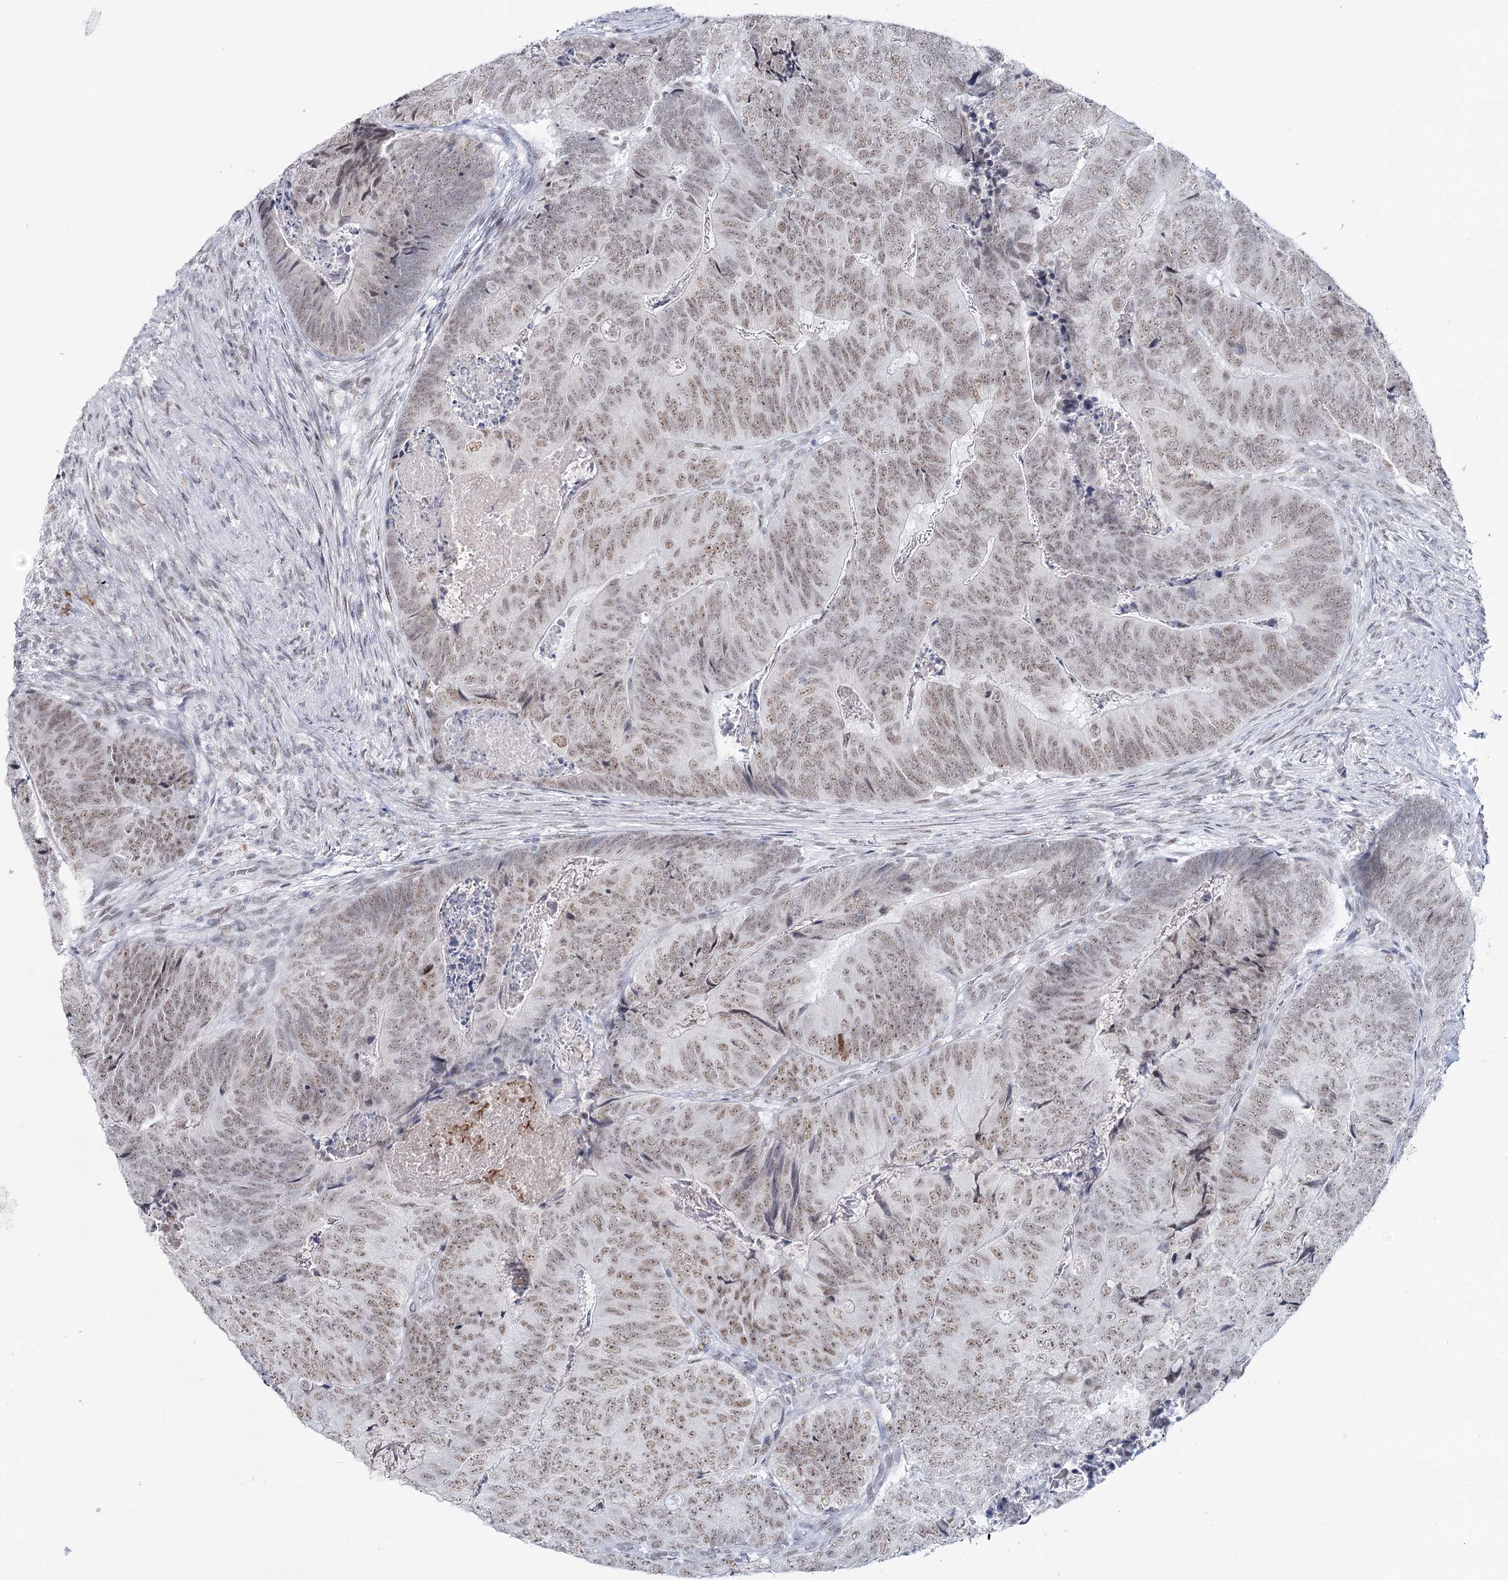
{"staining": {"intensity": "moderate", "quantity": ">75%", "location": "nuclear"}, "tissue": "colorectal cancer", "cell_type": "Tumor cells", "image_type": "cancer", "snomed": [{"axis": "morphology", "description": "Adenocarcinoma, NOS"}, {"axis": "topography", "description": "Colon"}], "caption": "DAB (3,3'-diaminobenzidine) immunohistochemical staining of colorectal cancer (adenocarcinoma) displays moderate nuclear protein positivity in approximately >75% of tumor cells.", "gene": "ZC3H8", "patient": {"sex": "female", "age": 67}}